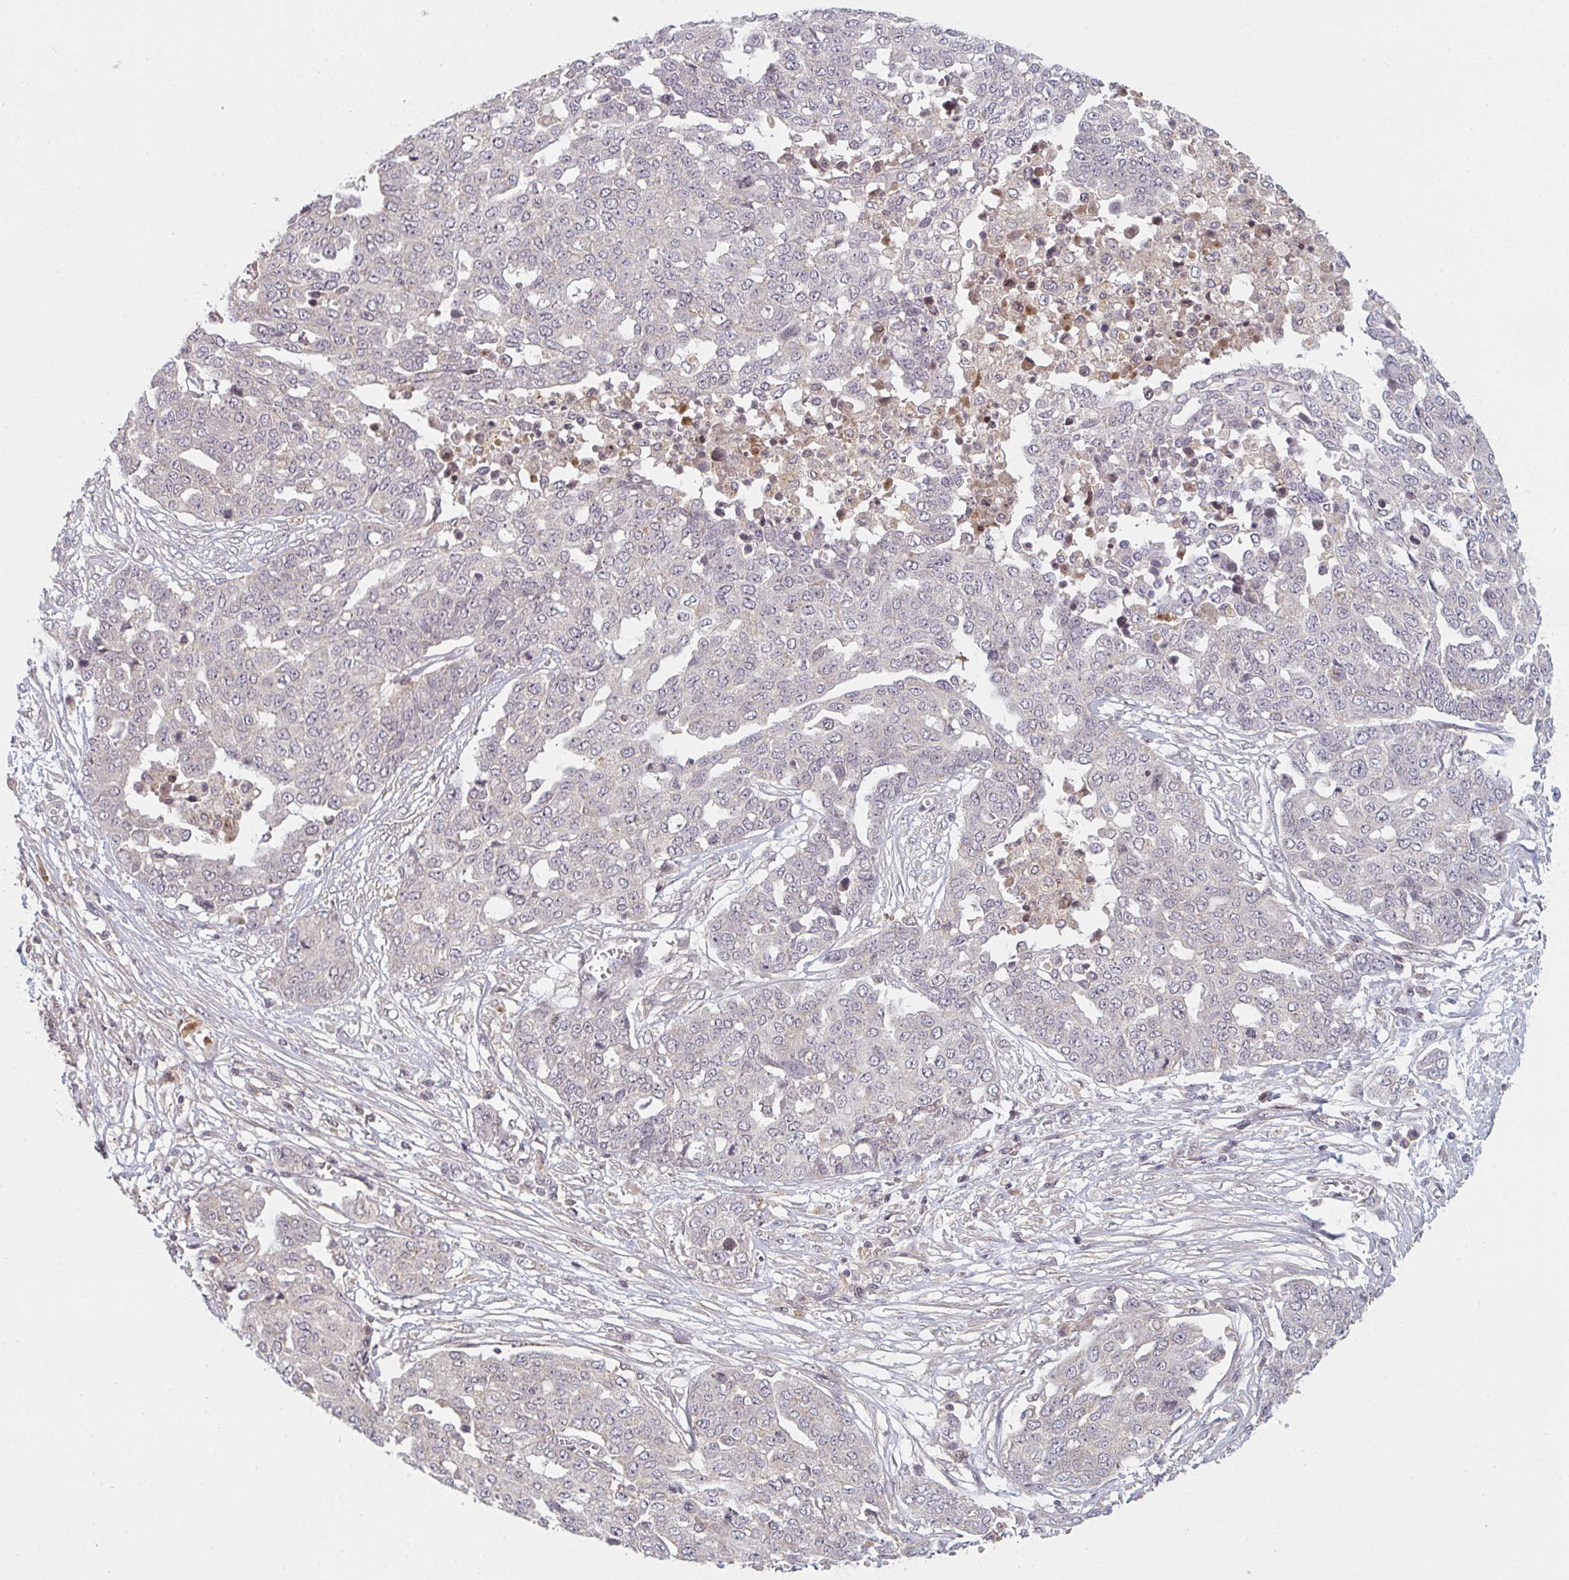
{"staining": {"intensity": "negative", "quantity": "none", "location": "none"}, "tissue": "ovarian cancer", "cell_type": "Tumor cells", "image_type": "cancer", "snomed": [{"axis": "morphology", "description": "Cystadenocarcinoma, serous, NOS"}, {"axis": "topography", "description": "Soft tissue"}, {"axis": "topography", "description": "Ovary"}], "caption": "An immunohistochemistry (IHC) micrograph of ovarian cancer (serous cystadenocarcinoma) is shown. There is no staining in tumor cells of ovarian cancer (serous cystadenocarcinoma).", "gene": "DCST1", "patient": {"sex": "female", "age": 57}}